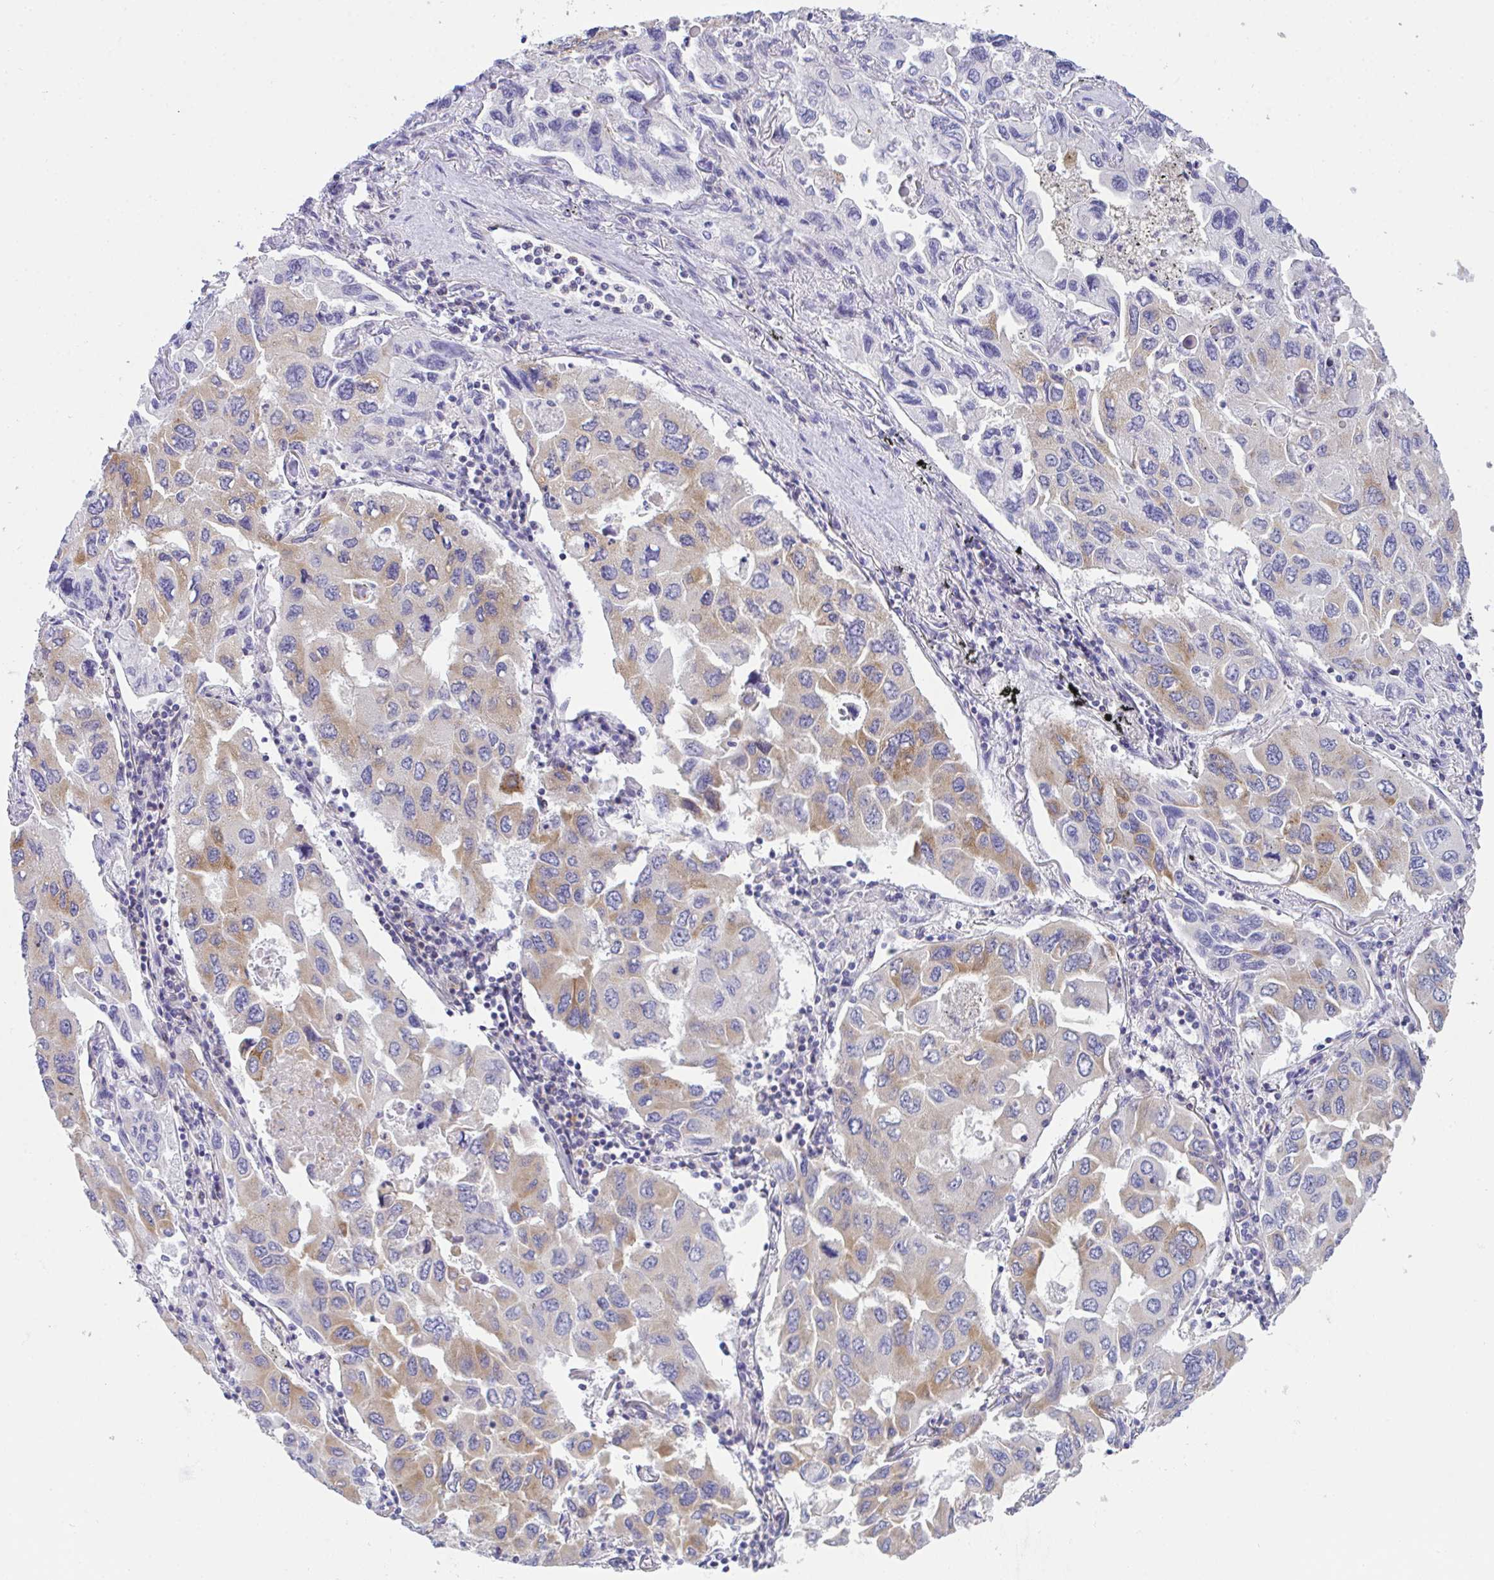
{"staining": {"intensity": "moderate", "quantity": "<25%", "location": "cytoplasmic/membranous"}, "tissue": "lung cancer", "cell_type": "Tumor cells", "image_type": "cancer", "snomed": [{"axis": "morphology", "description": "Adenocarcinoma, NOS"}, {"axis": "topography", "description": "Lung"}], "caption": "There is low levels of moderate cytoplasmic/membranous expression in tumor cells of lung cancer (adenocarcinoma), as demonstrated by immunohistochemical staining (brown color).", "gene": "MIA3", "patient": {"sex": "male", "age": 64}}